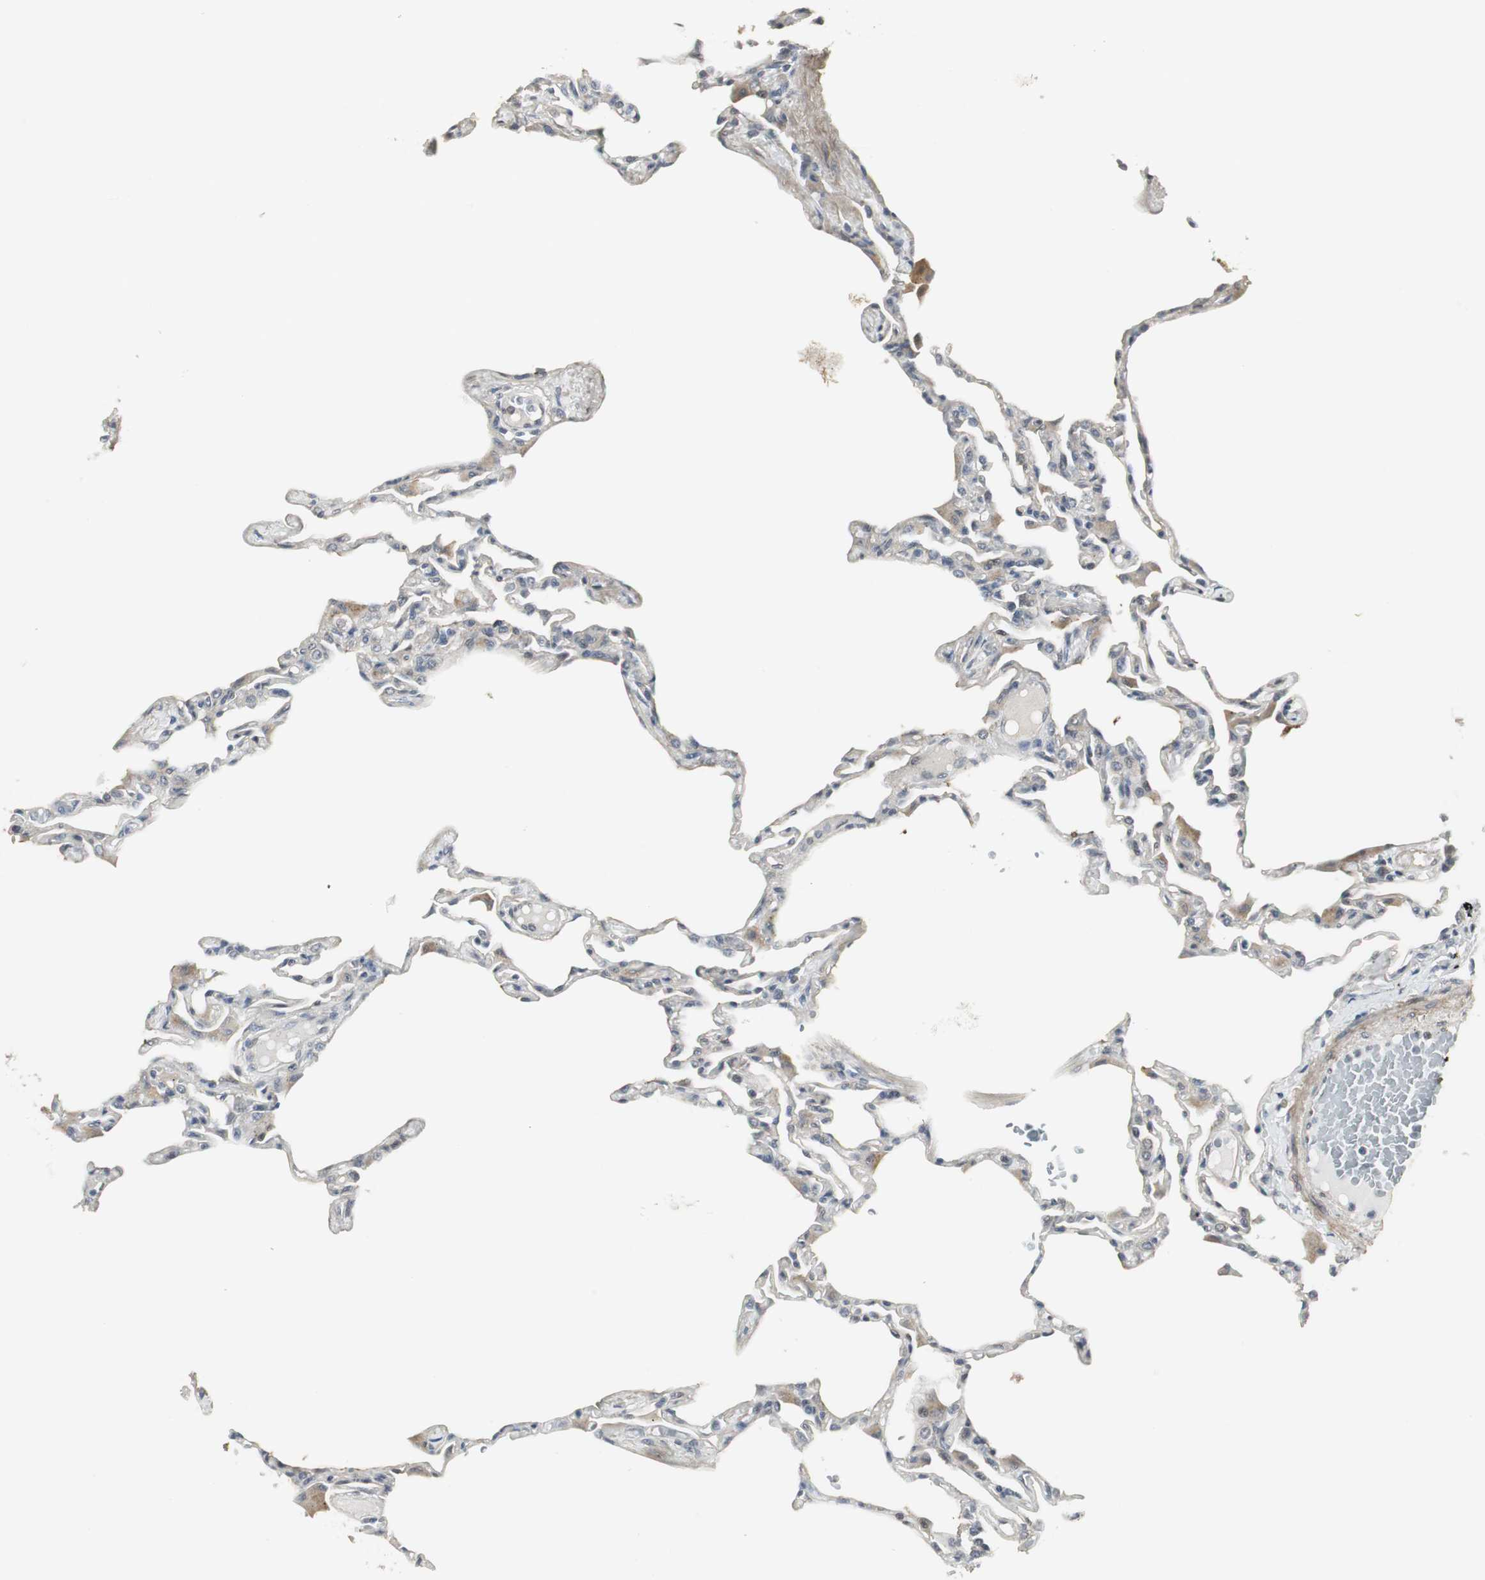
{"staining": {"intensity": "negative", "quantity": "none", "location": "none"}, "tissue": "lung", "cell_type": "Alveolar cells", "image_type": "normal", "snomed": [{"axis": "morphology", "description": "Normal tissue, NOS"}, {"axis": "topography", "description": "Lung"}], "caption": "High power microscopy image of an IHC histopathology image of normal lung, revealing no significant staining in alveolar cells.", "gene": "SCYL3", "patient": {"sex": "female", "age": 49}}